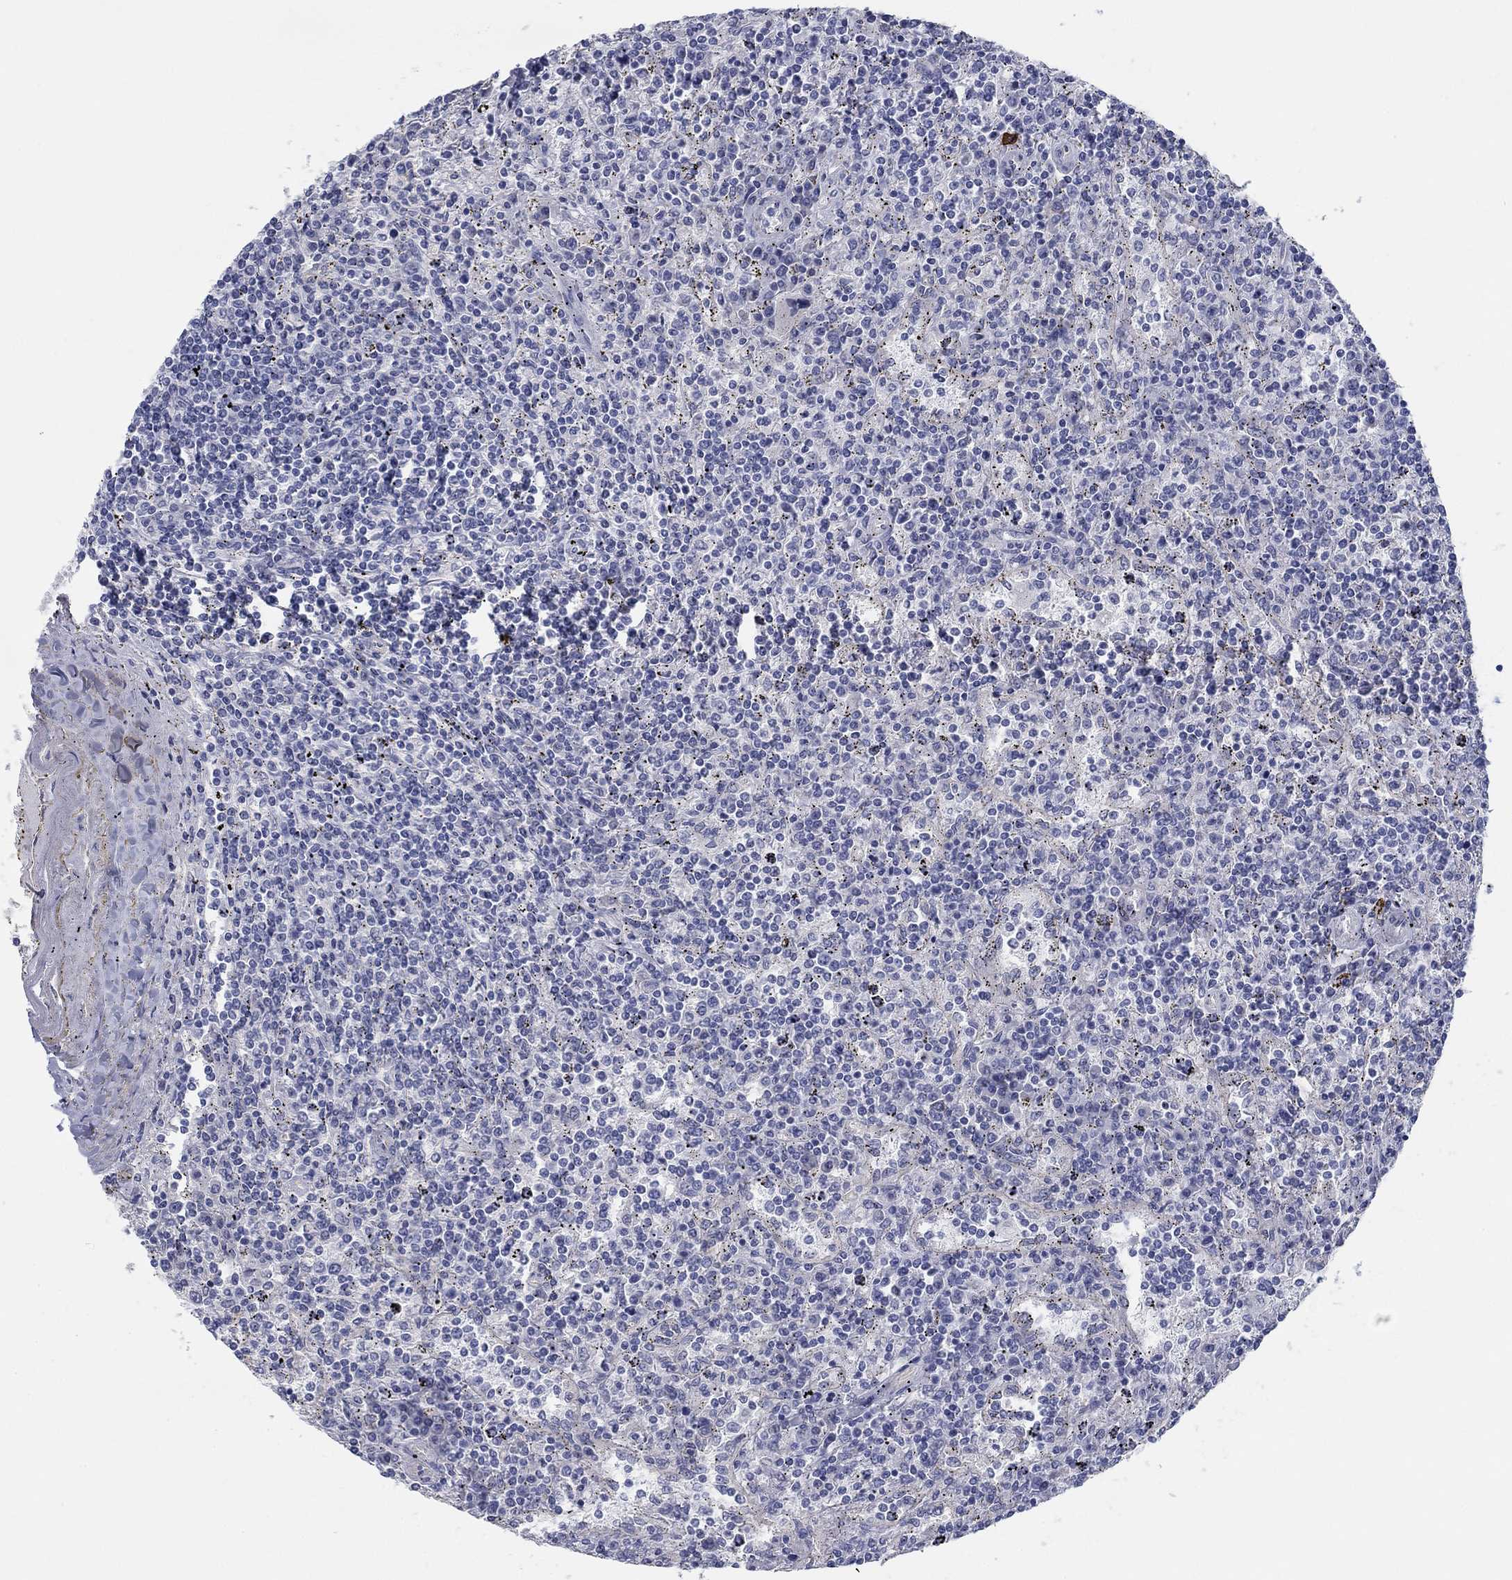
{"staining": {"intensity": "negative", "quantity": "none", "location": "none"}, "tissue": "lymphoma", "cell_type": "Tumor cells", "image_type": "cancer", "snomed": [{"axis": "morphology", "description": "Malignant lymphoma, non-Hodgkin's type, Low grade"}, {"axis": "topography", "description": "Spleen"}], "caption": "High power microscopy micrograph of an IHC photomicrograph of lymphoma, revealing no significant expression in tumor cells.", "gene": "APOC3", "patient": {"sex": "male", "age": 62}}